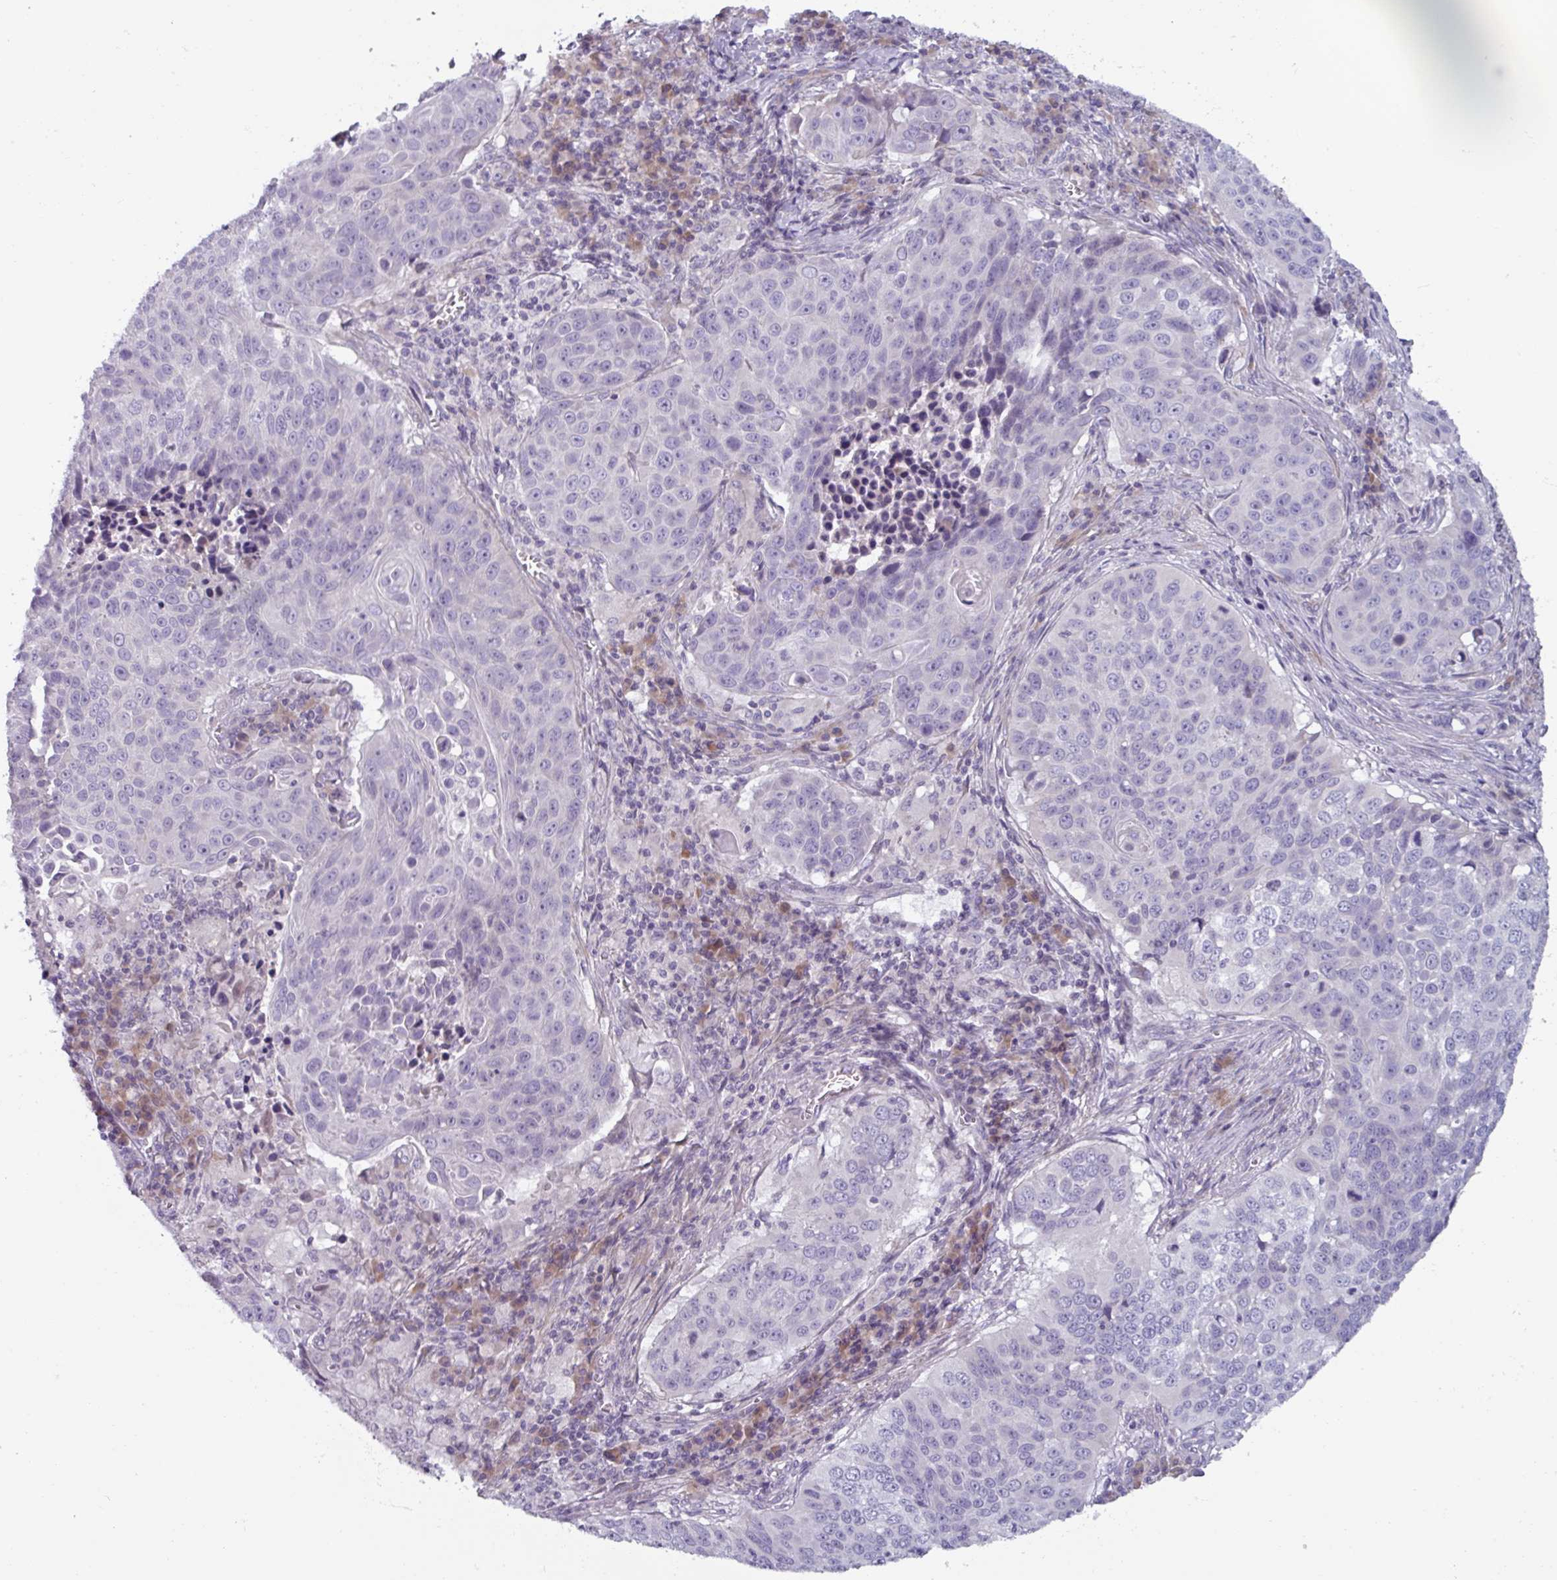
{"staining": {"intensity": "negative", "quantity": "none", "location": "none"}, "tissue": "lung cancer", "cell_type": "Tumor cells", "image_type": "cancer", "snomed": [{"axis": "morphology", "description": "Squamous cell carcinoma, NOS"}, {"axis": "topography", "description": "Lung"}], "caption": "High magnification brightfield microscopy of lung cancer (squamous cell carcinoma) stained with DAB (3,3'-diaminobenzidine) (brown) and counterstained with hematoxylin (blue): tumor cells show no significant positivity.", "gene": "SMIM11", "patient": {"sex": "male", "age": 78}}